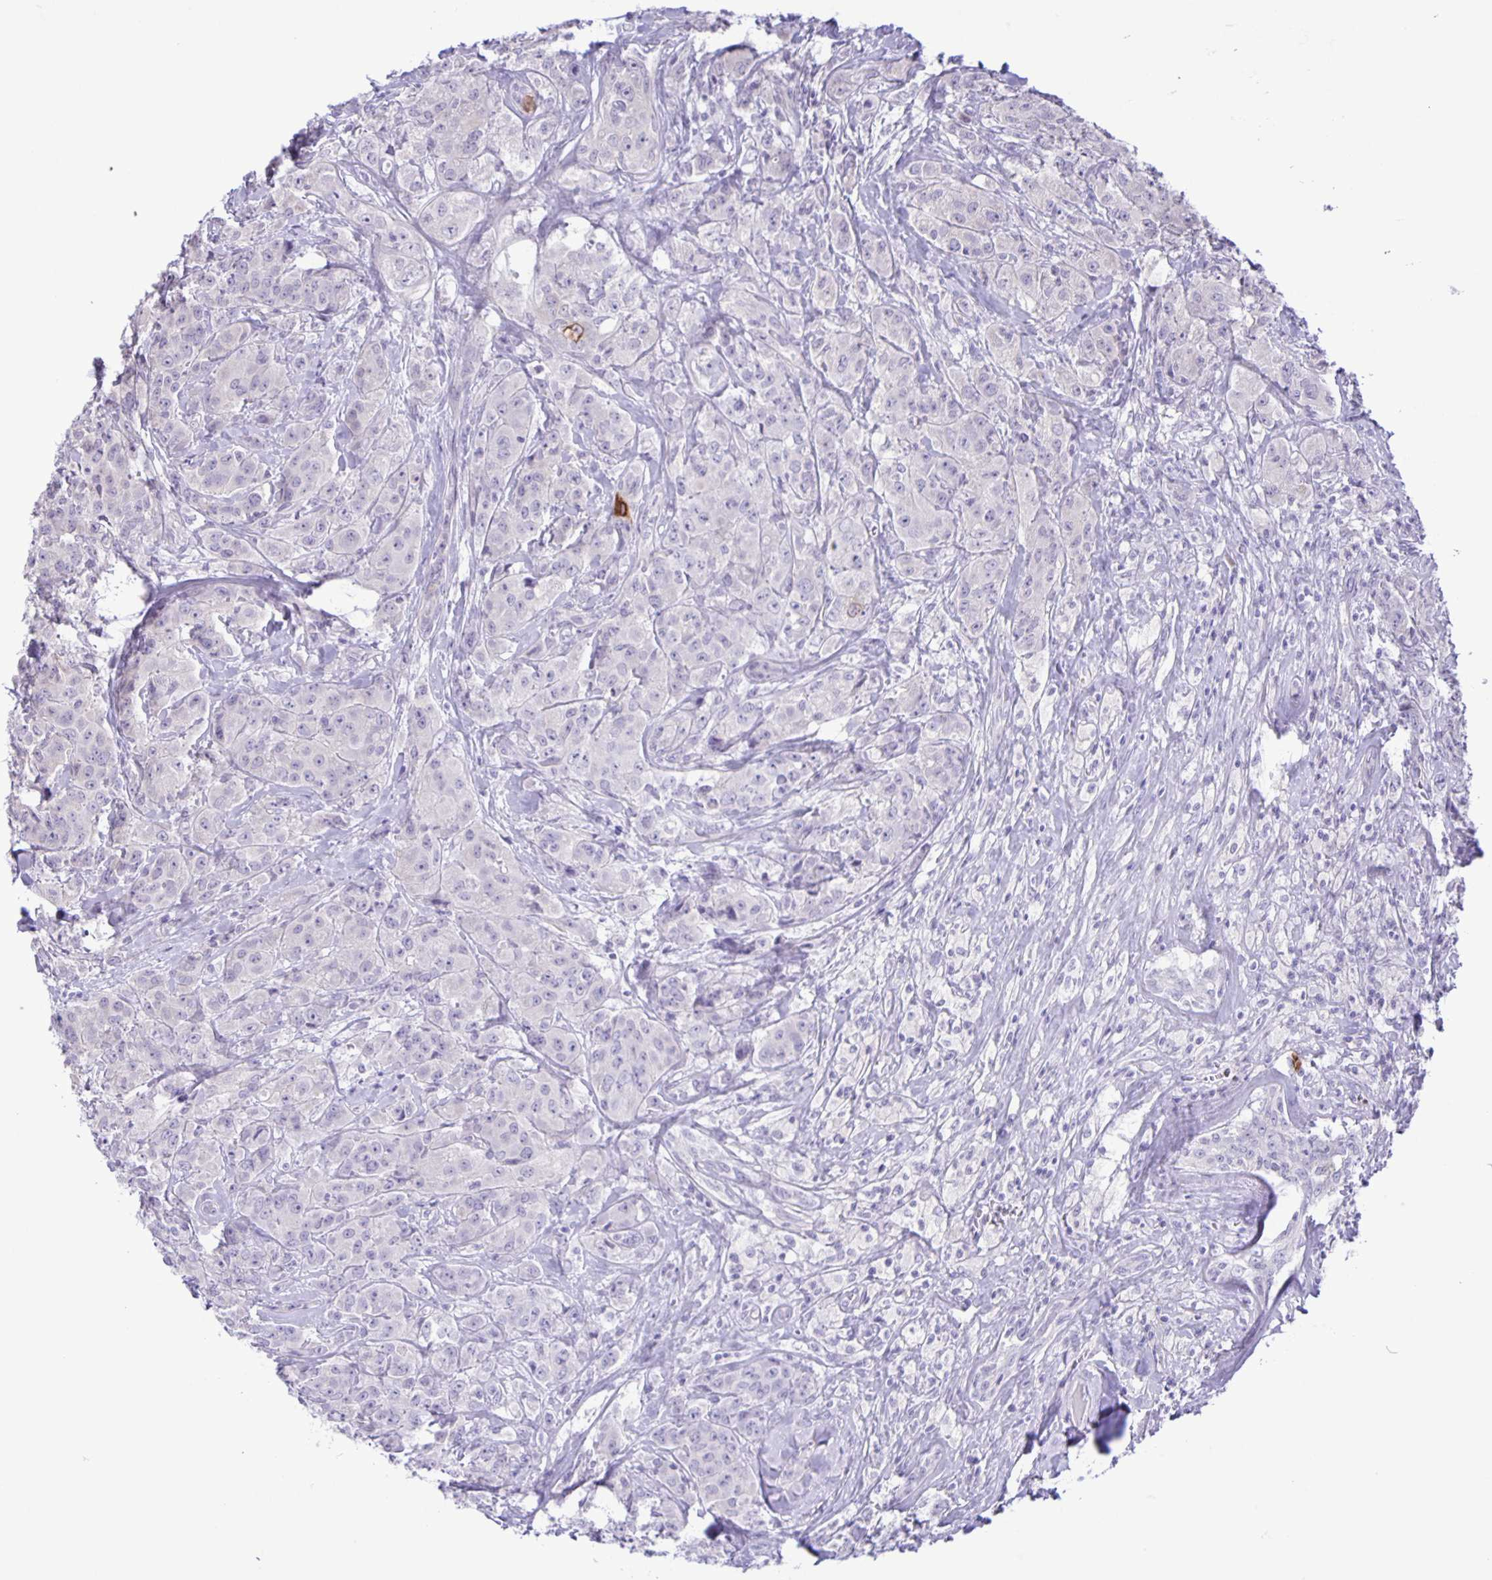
{"staining": {"intensity": "negative", "quantity": "none", "location": "none"}, "tissue": "breast cancer", "cell_type": "Tumor cells", "image_type": "cancer", "snomed": [{"axis": "morphology", "description": "Normal tissue, NOS"}, {"axis": "morphology", "description": "Duct carcinoma"}, {"axis": "topography", "description": "Breast"}], "caption": "The immunohistochemistry image has no significant expression in tumor cells of breast intraductal carcinoma tissue. (Brightfield microscopy of DAB immunohistochemistry at high magnification).", "gene": "ADCK1", "patient": {"sex": "female", "age": 43}}